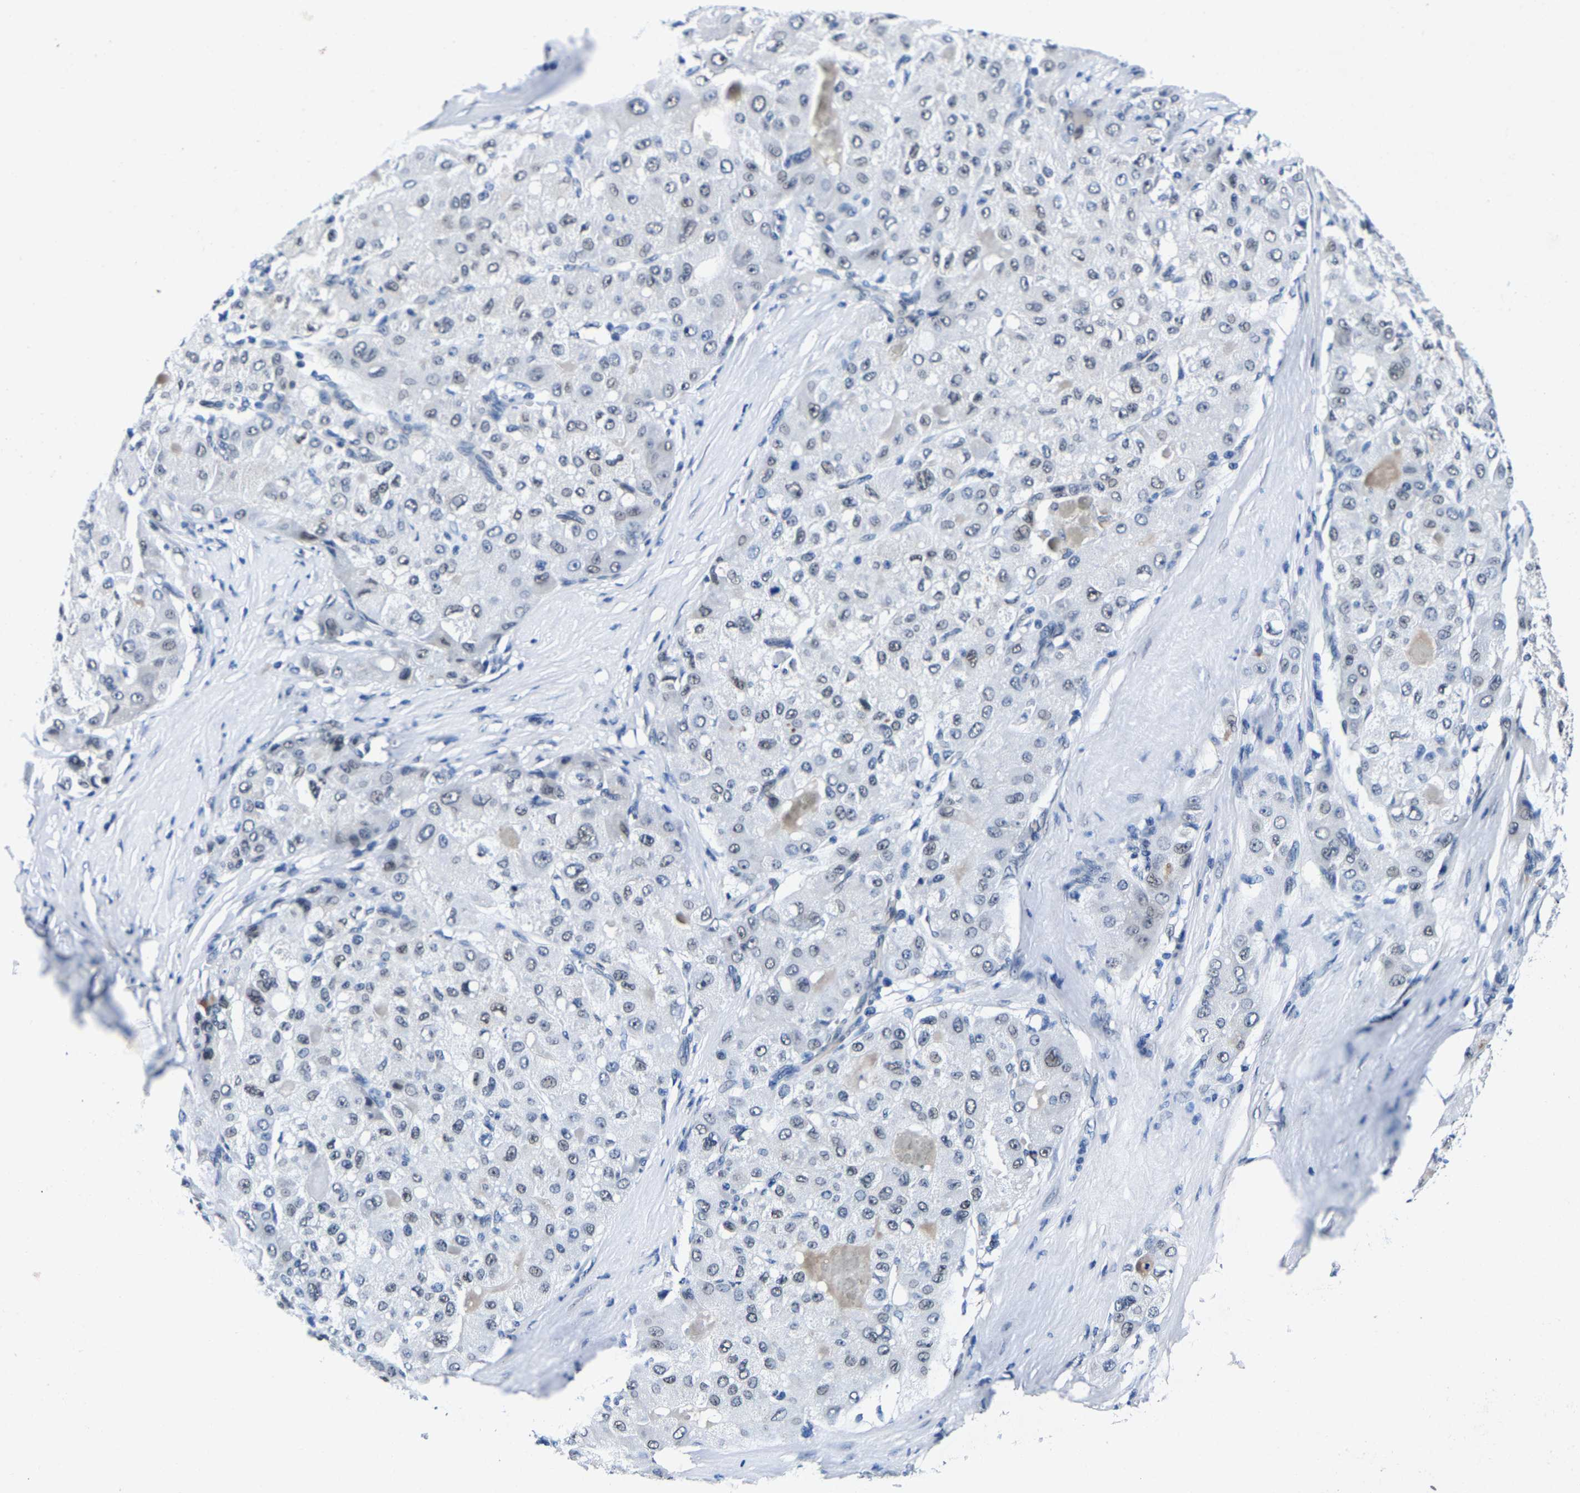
{"staining": {"intensity": "weak", "quantity": "25%-75%", "location": "nuclear"}, "tissue": "liver cancer", "cell_type": "Tumor cells", "image_type": "cancer", "snomed": [{"axis": "morphology", "description": "Carcinoma, Hepatocellular, NOS"}, {"axis": "topography", "description": "Liver"}], "caption": "Liver hepatocellular carcinoma tissue reveals weak nuclear staining in about 25%-75% of tumor cells", "gene": "UBN2", "patient": {"sex": "male", "age": 80}}